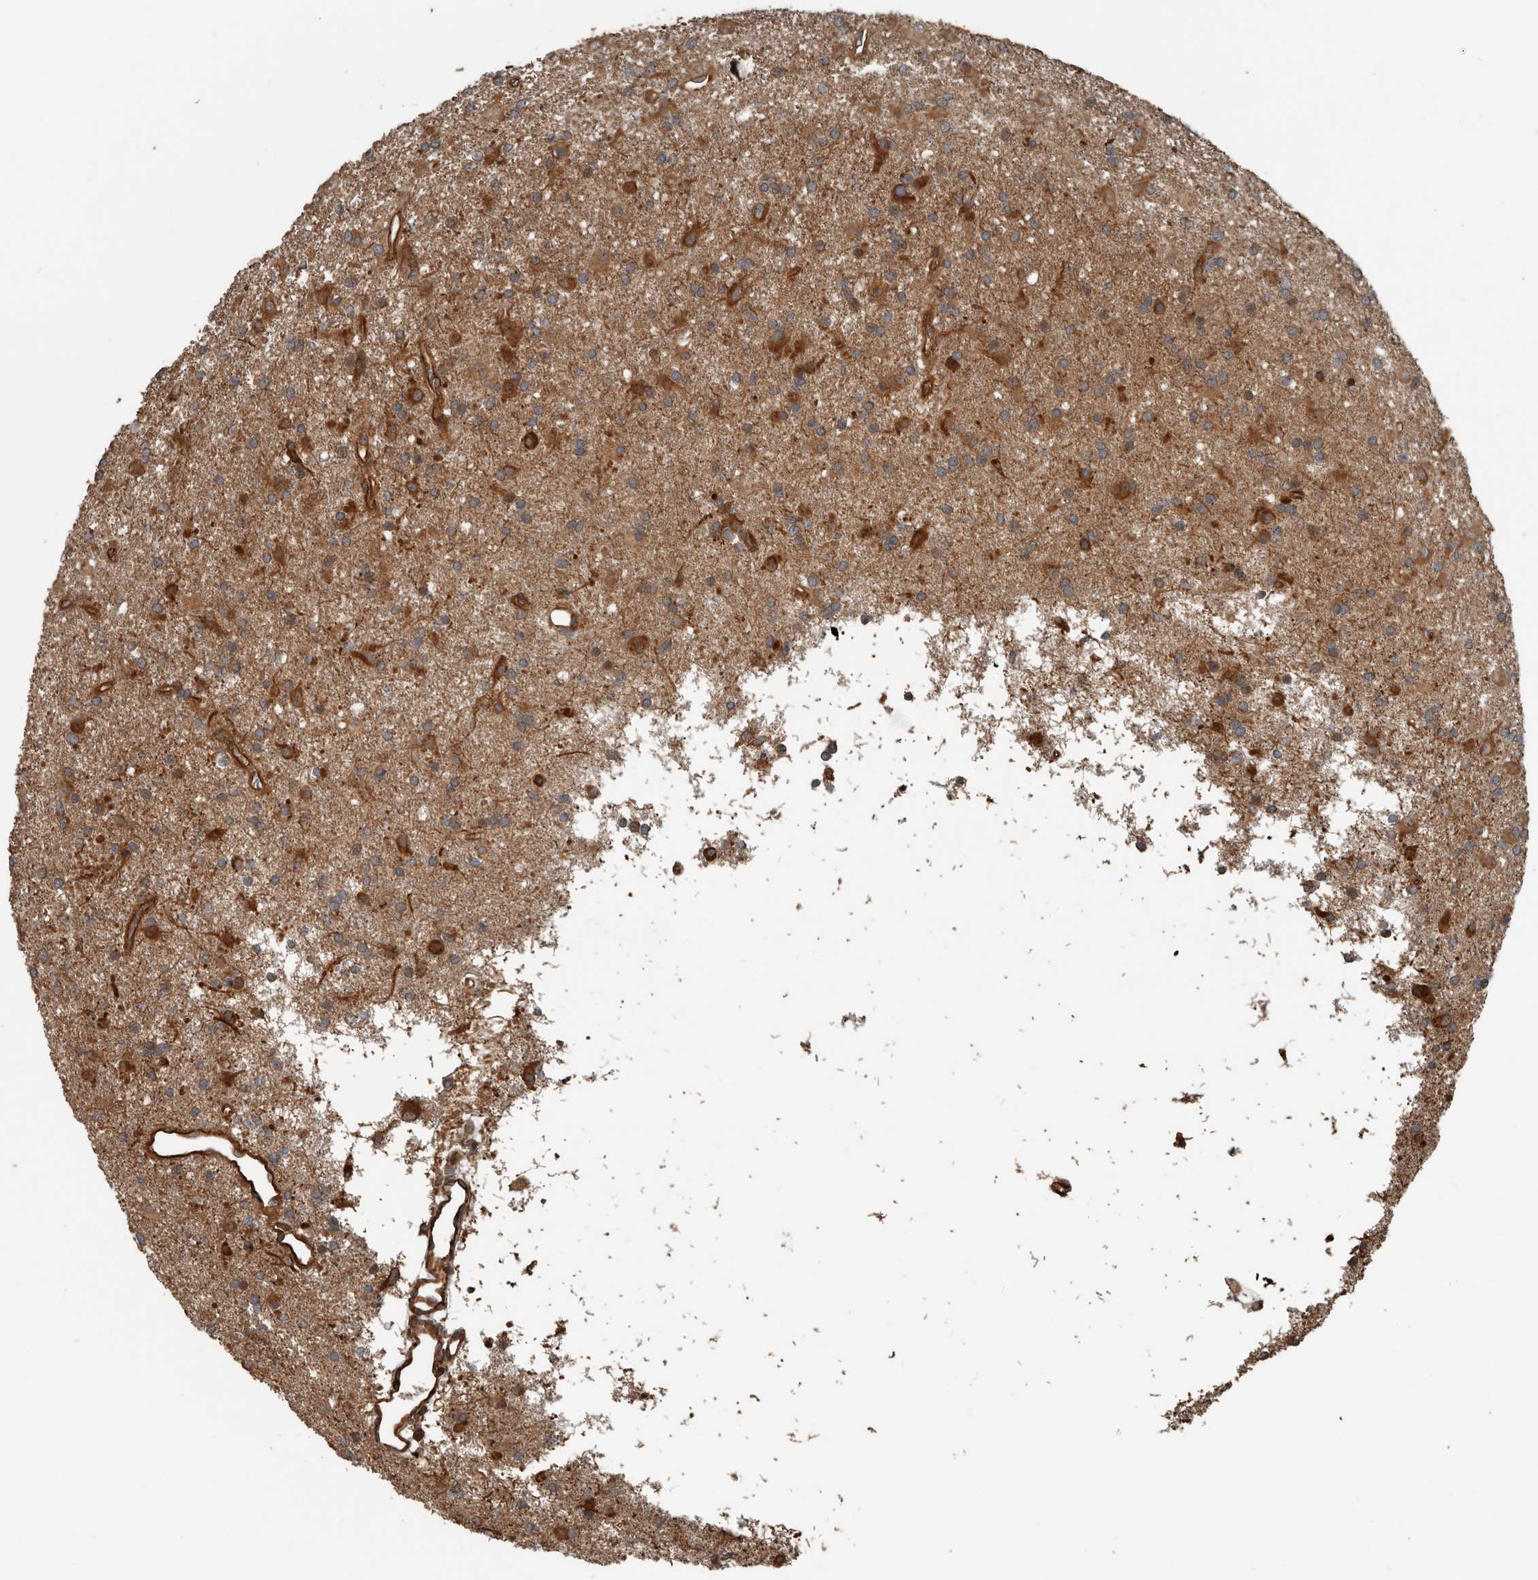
{"staining": {"intensity": "strong", "quantity": "25%-75%", "location": "cytoplasmic/membranous"}, "tissue": "glioma", "cell_type": "Tumor cells", "image_type": "cancer", "snomed": [{"axis": "morphology", "description": "Glioma, malignant, Low grade"}, {"axis": "topography", "description": "Brain"}], "caption": "Protein expression analysis of human malignant low-grade glioma reveals strong cytoplasmic/membranous staining in about 25%-75% of tumor cells.", "gene": "YOD1", "patient": {"sex": "male", "age": 65}}